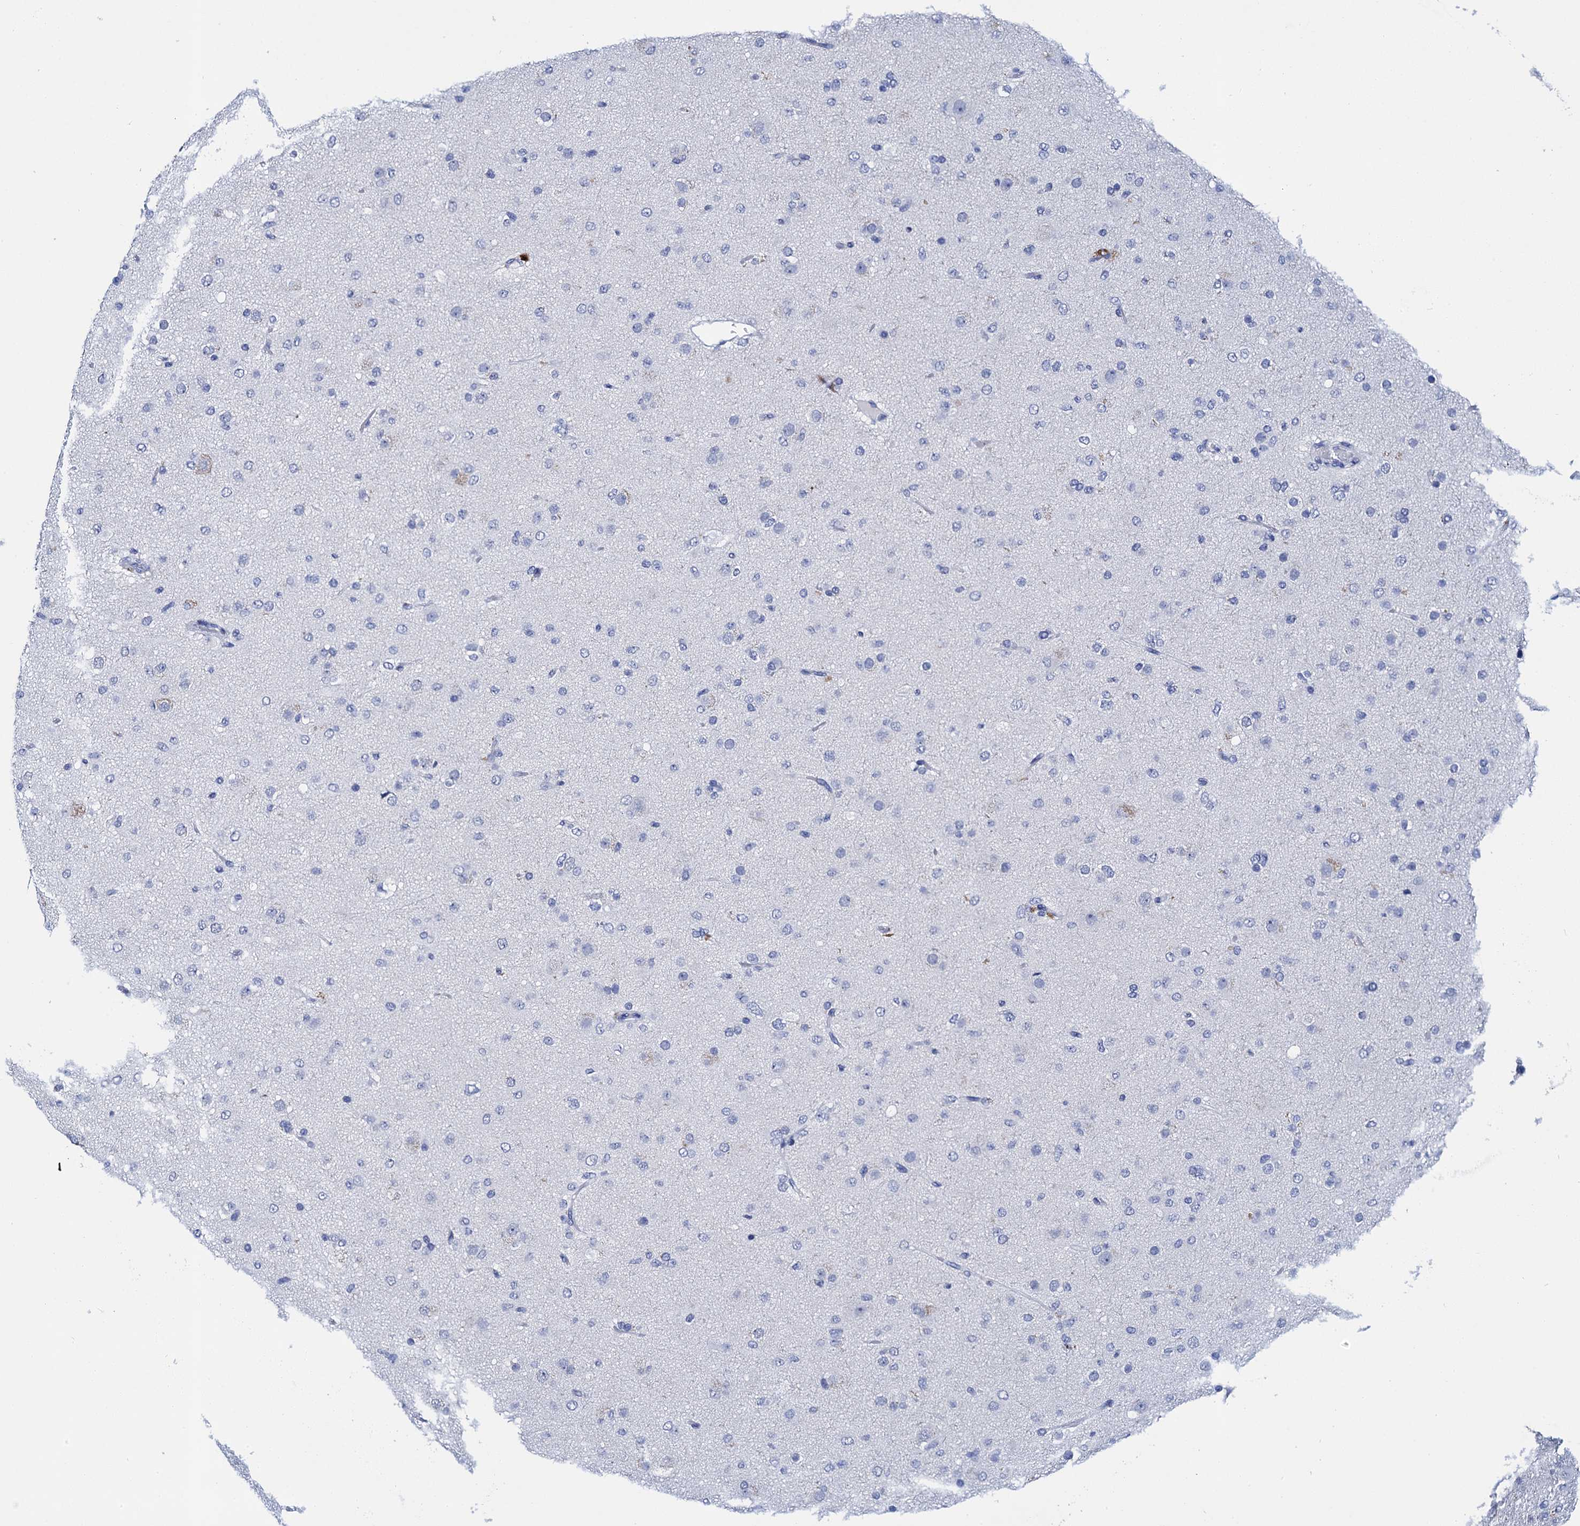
{"staining": {"intensity": "negative", "quantity": "none", "location": "none"}, "tissue": "glioma", "cell_type": "Tumor cells", "image_type": "cancer", "snomed": [{"axis": "morphology", "description": "Glioma, malignant, Low grade"}, {"axis": "topography", "description": "Brain"}], "caption": "Image shows no protein staining in tumor cells of malignant glioma (low-grade) tissue.", "gene": "LYPD3", "patient": {"sex": "male", "age": 65}}